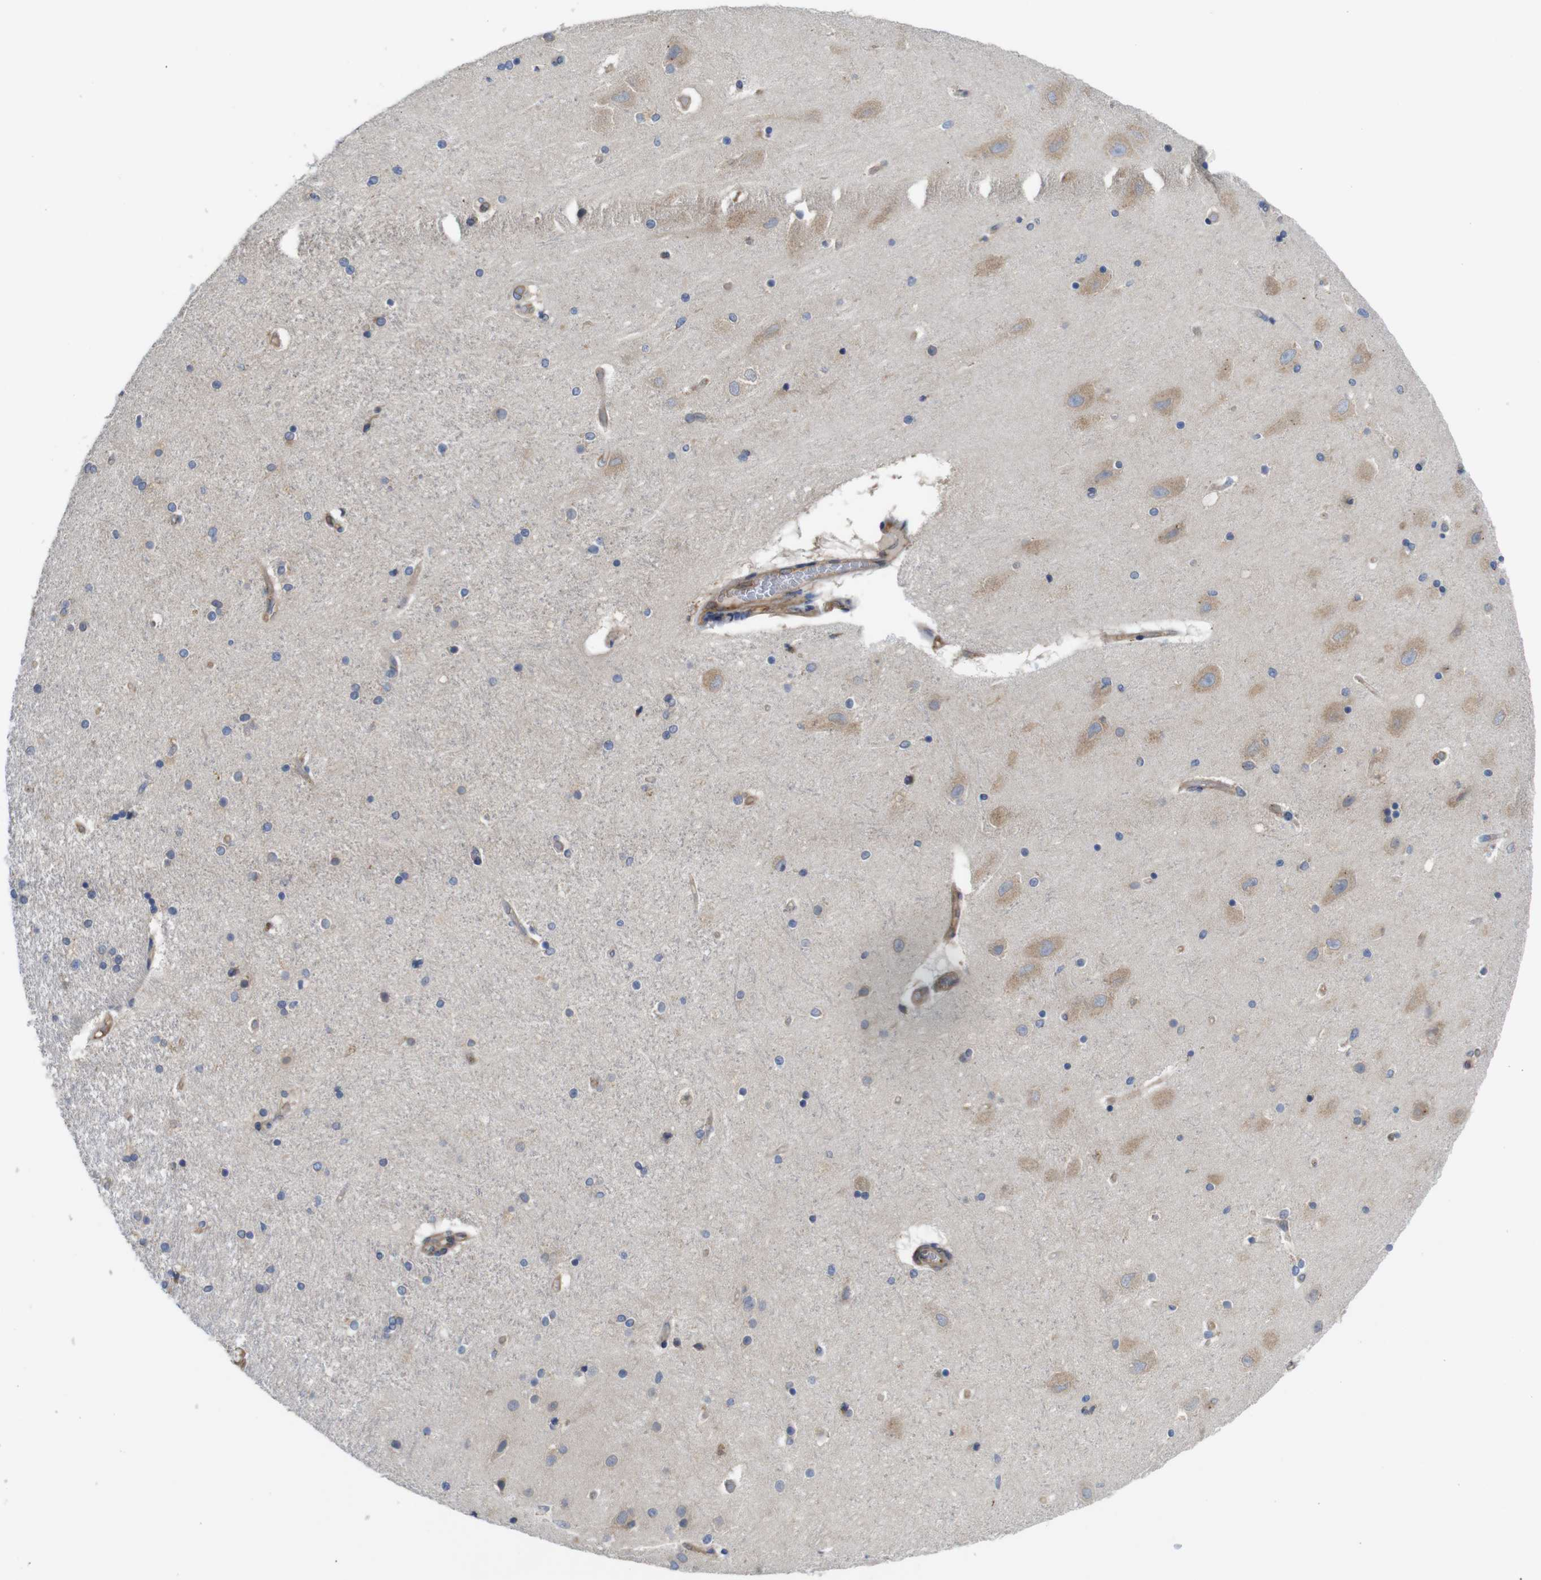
{"staining": {"intensity": "negative", "quantity": "none", "location": "none"}, "tissue": "hippocampus", "cell_type": "Glial cells", "image_type": "normal", "snomed": [{"axis": "morphology", "description": "Normal tissue, NOS"}, {"axis": "topography", "description": "Hippocampus"}], "caption": "DAB immunohistochemical staining of benign human hippocampus displays no significant positivity in glial cells.", "gene": "DDRGK1", "patient": {"sex": "female", "age": 54}}